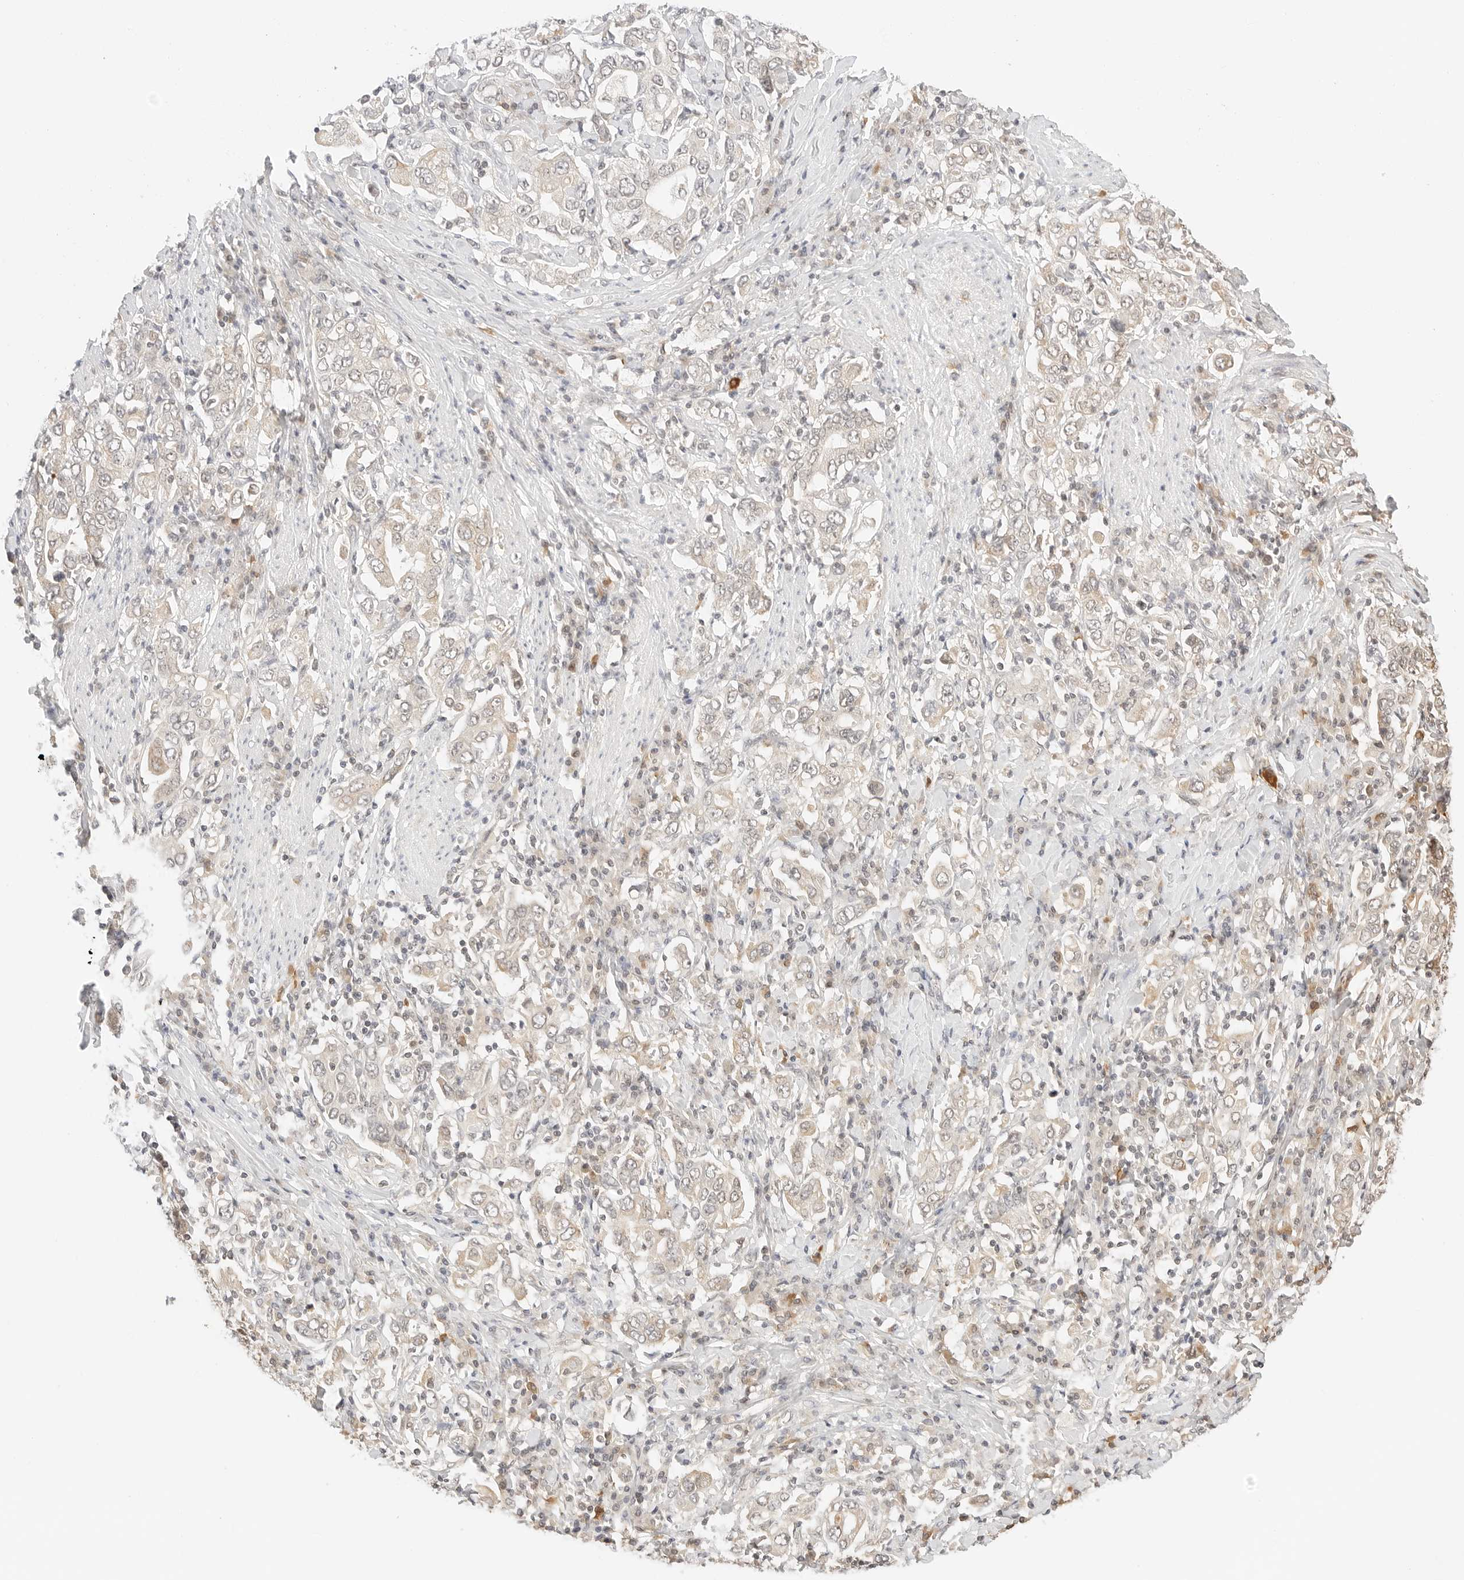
{"staining": {"intensity": "moderate", "quantity": "<25%", "location": "cytoplasmic/membranous"}, "tissue": "stomach cancer", "cell_type": "Tumor cells", "image_type": "cancer", "snomed": [{"axis": "morphology", "description": "Adenocarcinoma, NOS"}, {"axis": "topography", "description": "Stomach, upper"}], "caption": "Protein staining of stomach cancer tissue shows moderate cytoplasmic/membranous expression in approximately <25% of tumor cells.", "gene": "SEPTIN4", "patient": {"sex": "male", "age": 62}}